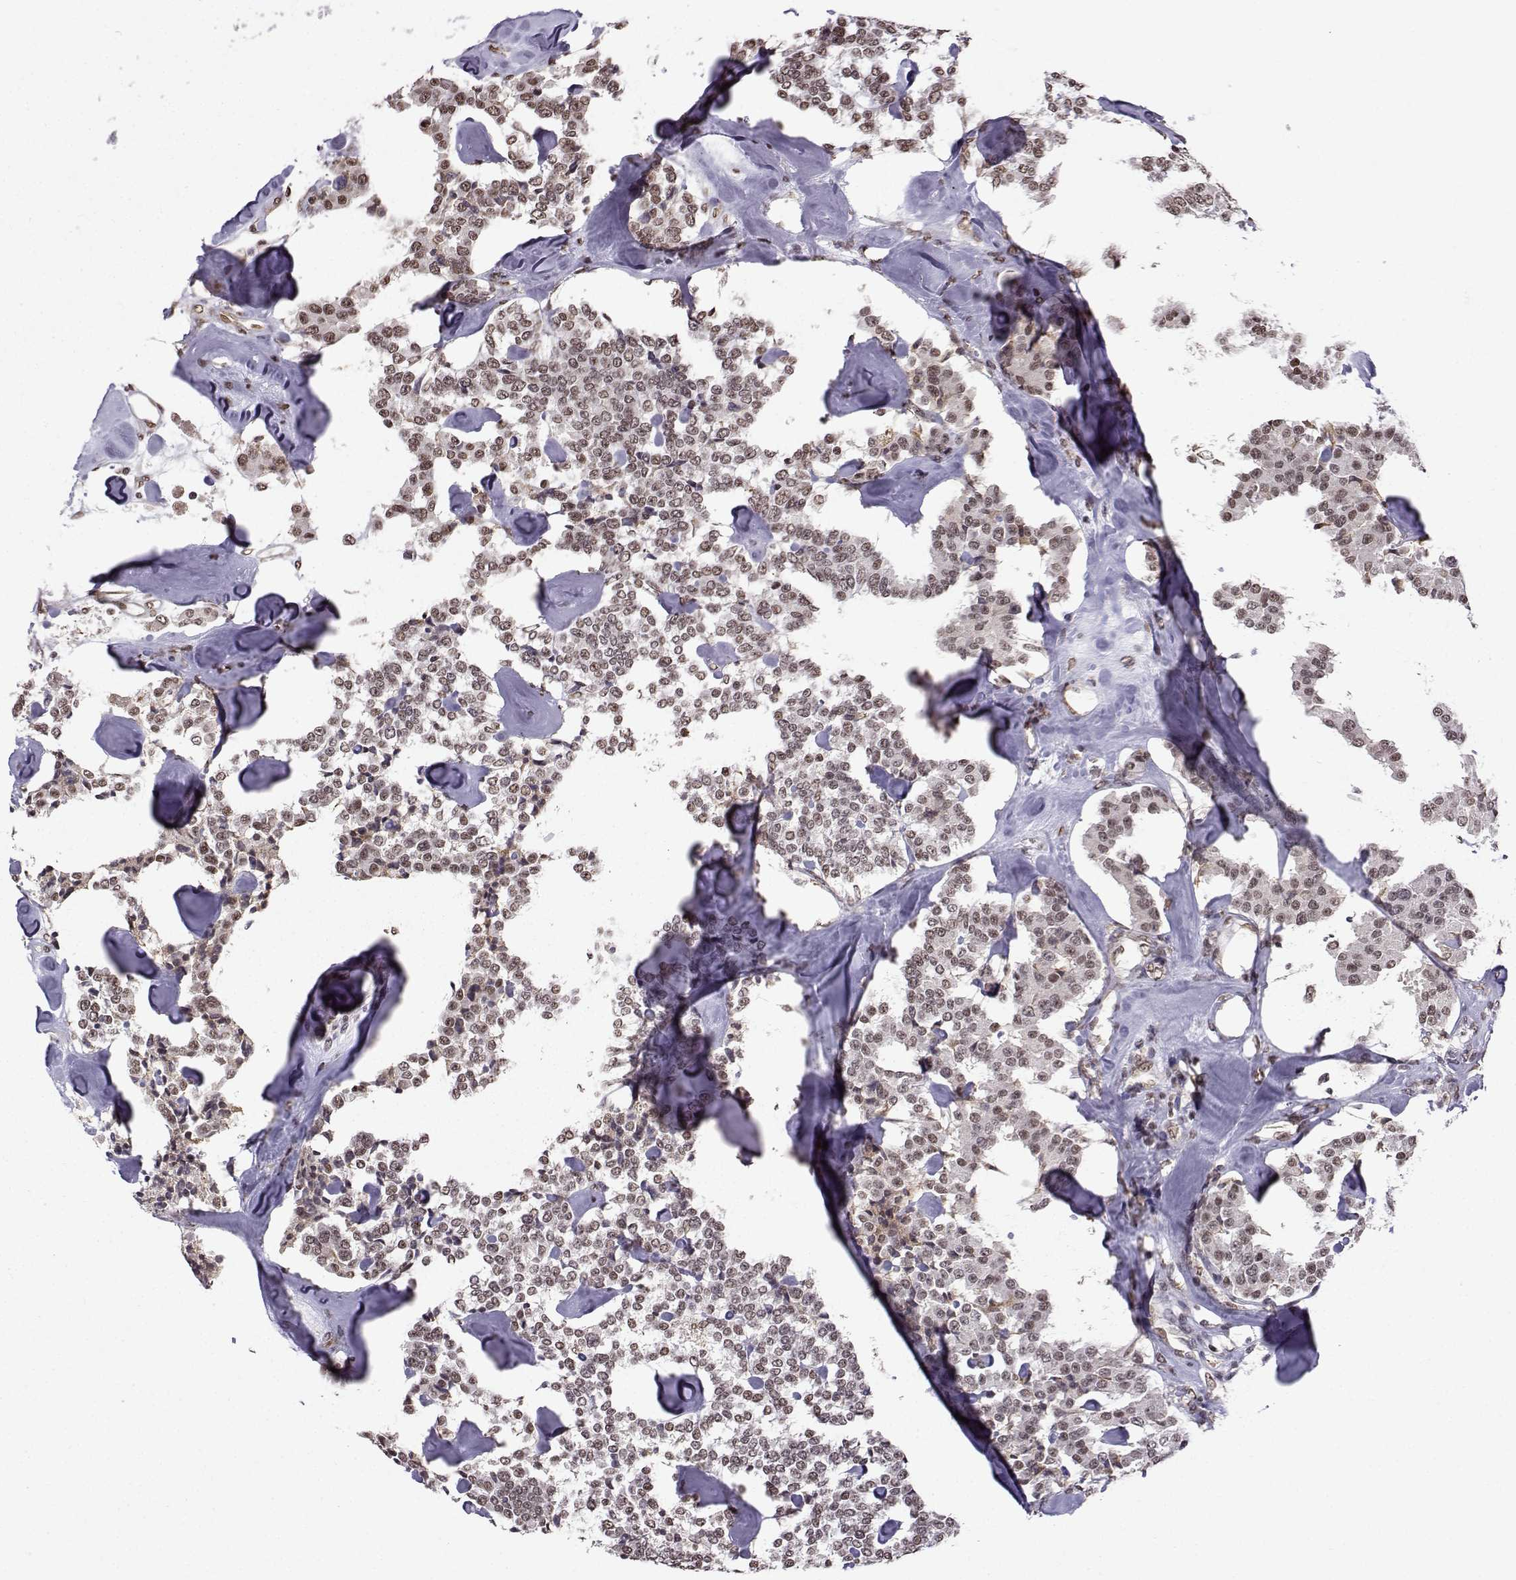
{"staining": {"intensity": "weak", "quantity": "25%-75%", "location": "nuclear"}, "tissue": "carcinoid", "cell_type": "Tumor cells", "image_type": "cancer", "snomed": [{"axis": "morphology", "description": "Carcinoid, malignant, NOS"}, {"axis": "topography", "description": "Pancreas"}], "caption": "IHC (DAB (3,3'-diaminobenzidine)) staining of human malignant carcinoid demonstrates weak nuclear protein staining in approximately 25%-75% of tumor cells.", "gene": "EZH1", "patient": {"sex": "male", "age": 41}}